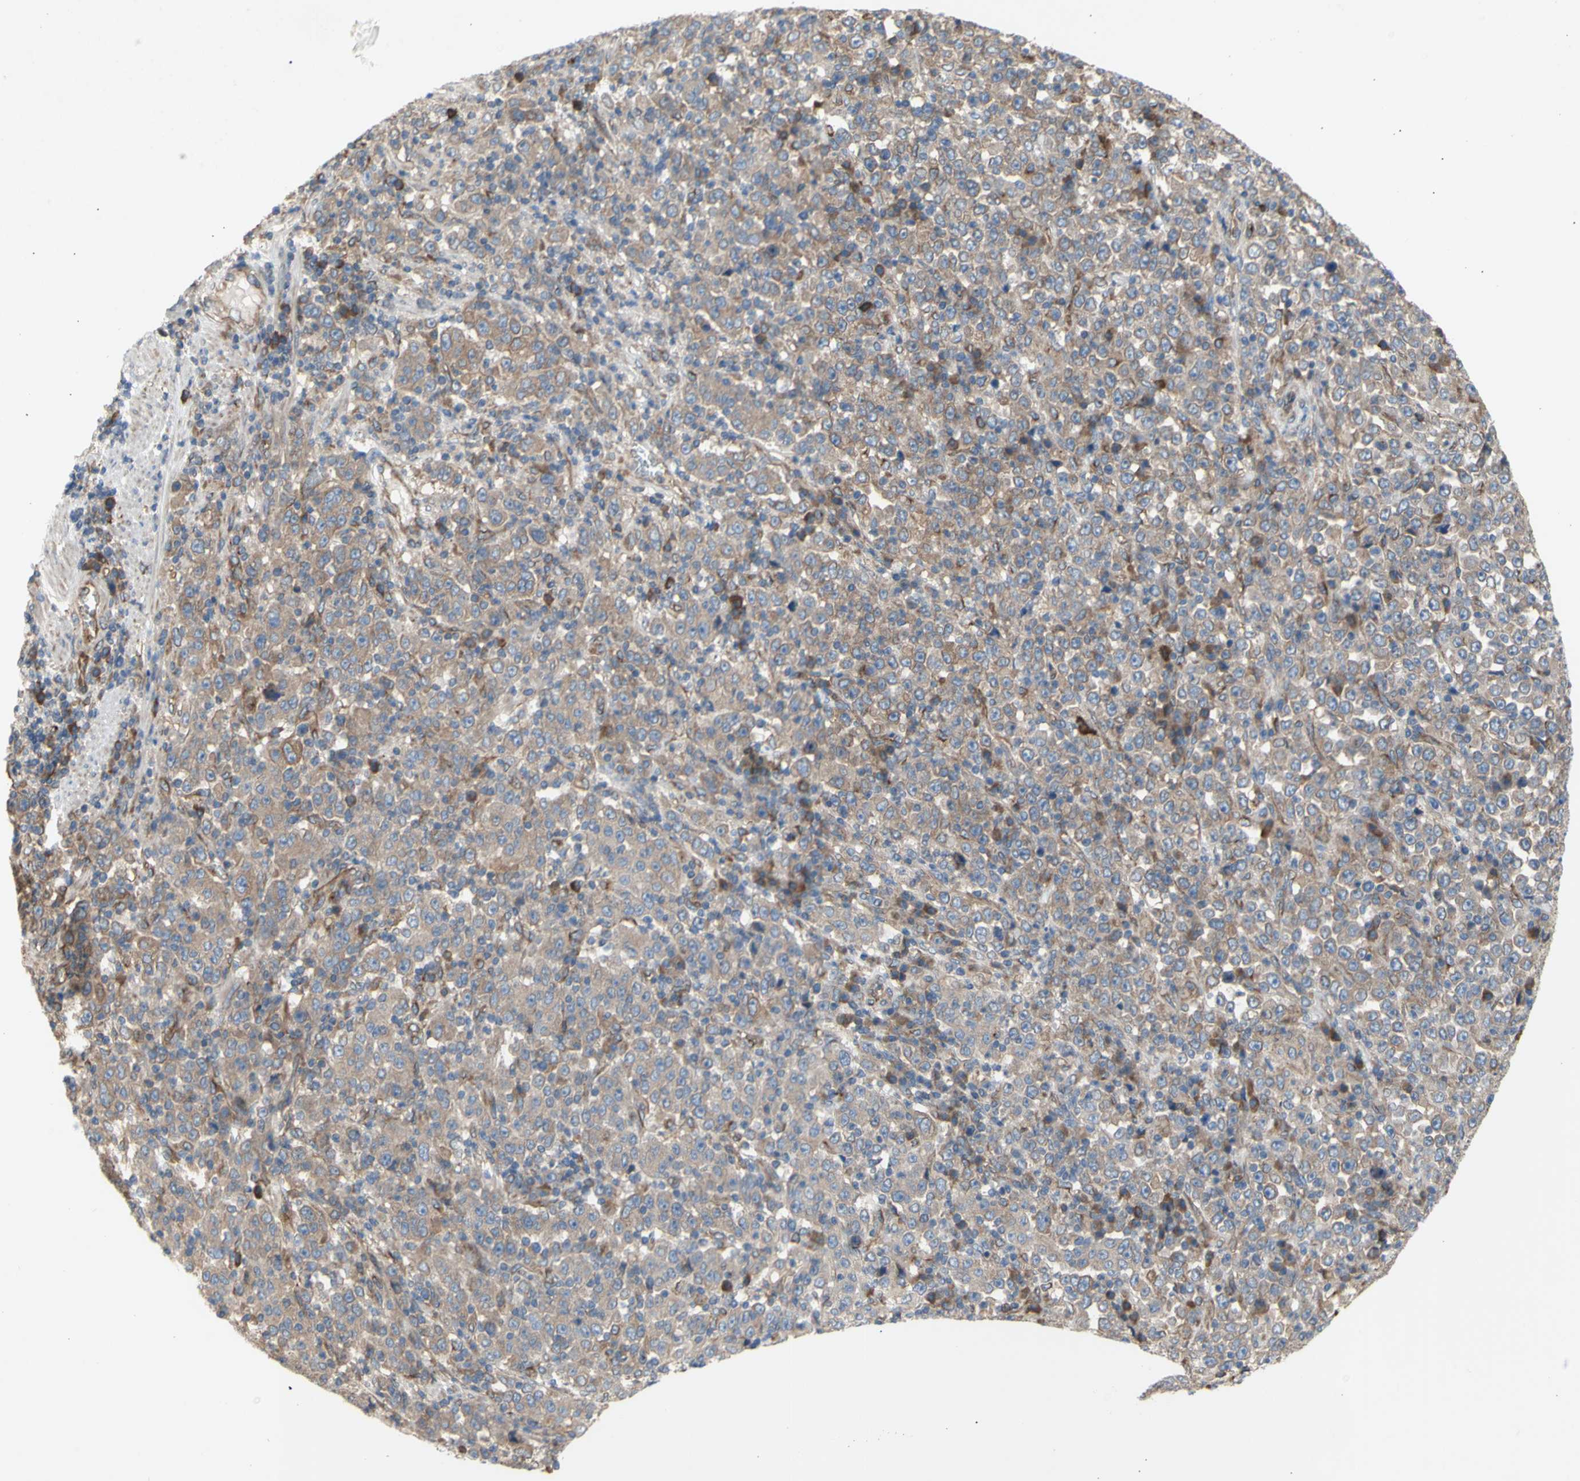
{"staining": {"intensity": "moderate", "quantity": ">75%", "location": "cytoplasmic/membranous"}, "tissue": "stomach cancer", "cell_type": "Tumor cells", "image_type": "cancer", "snomed": [{"axis": "morphology", "description": "Normal tissue, NOS"}, {"axis": "morphology", "description": "Adenocarcinoma, NOS"}, {"axis": "topography", "description": "Stomach, upper"}, {"axis": "topography", "description": "Stomach"}], "caption": "High-power microscopy captured an immunohistochemistry (IHC) micrograph of adenocarcinoma (stomach), revealing moderate cytoplasmic/membranous staining in about >75% of tumor cells.", "gene": "KLC1", "patient": {"sex": "male", "age": 59}}